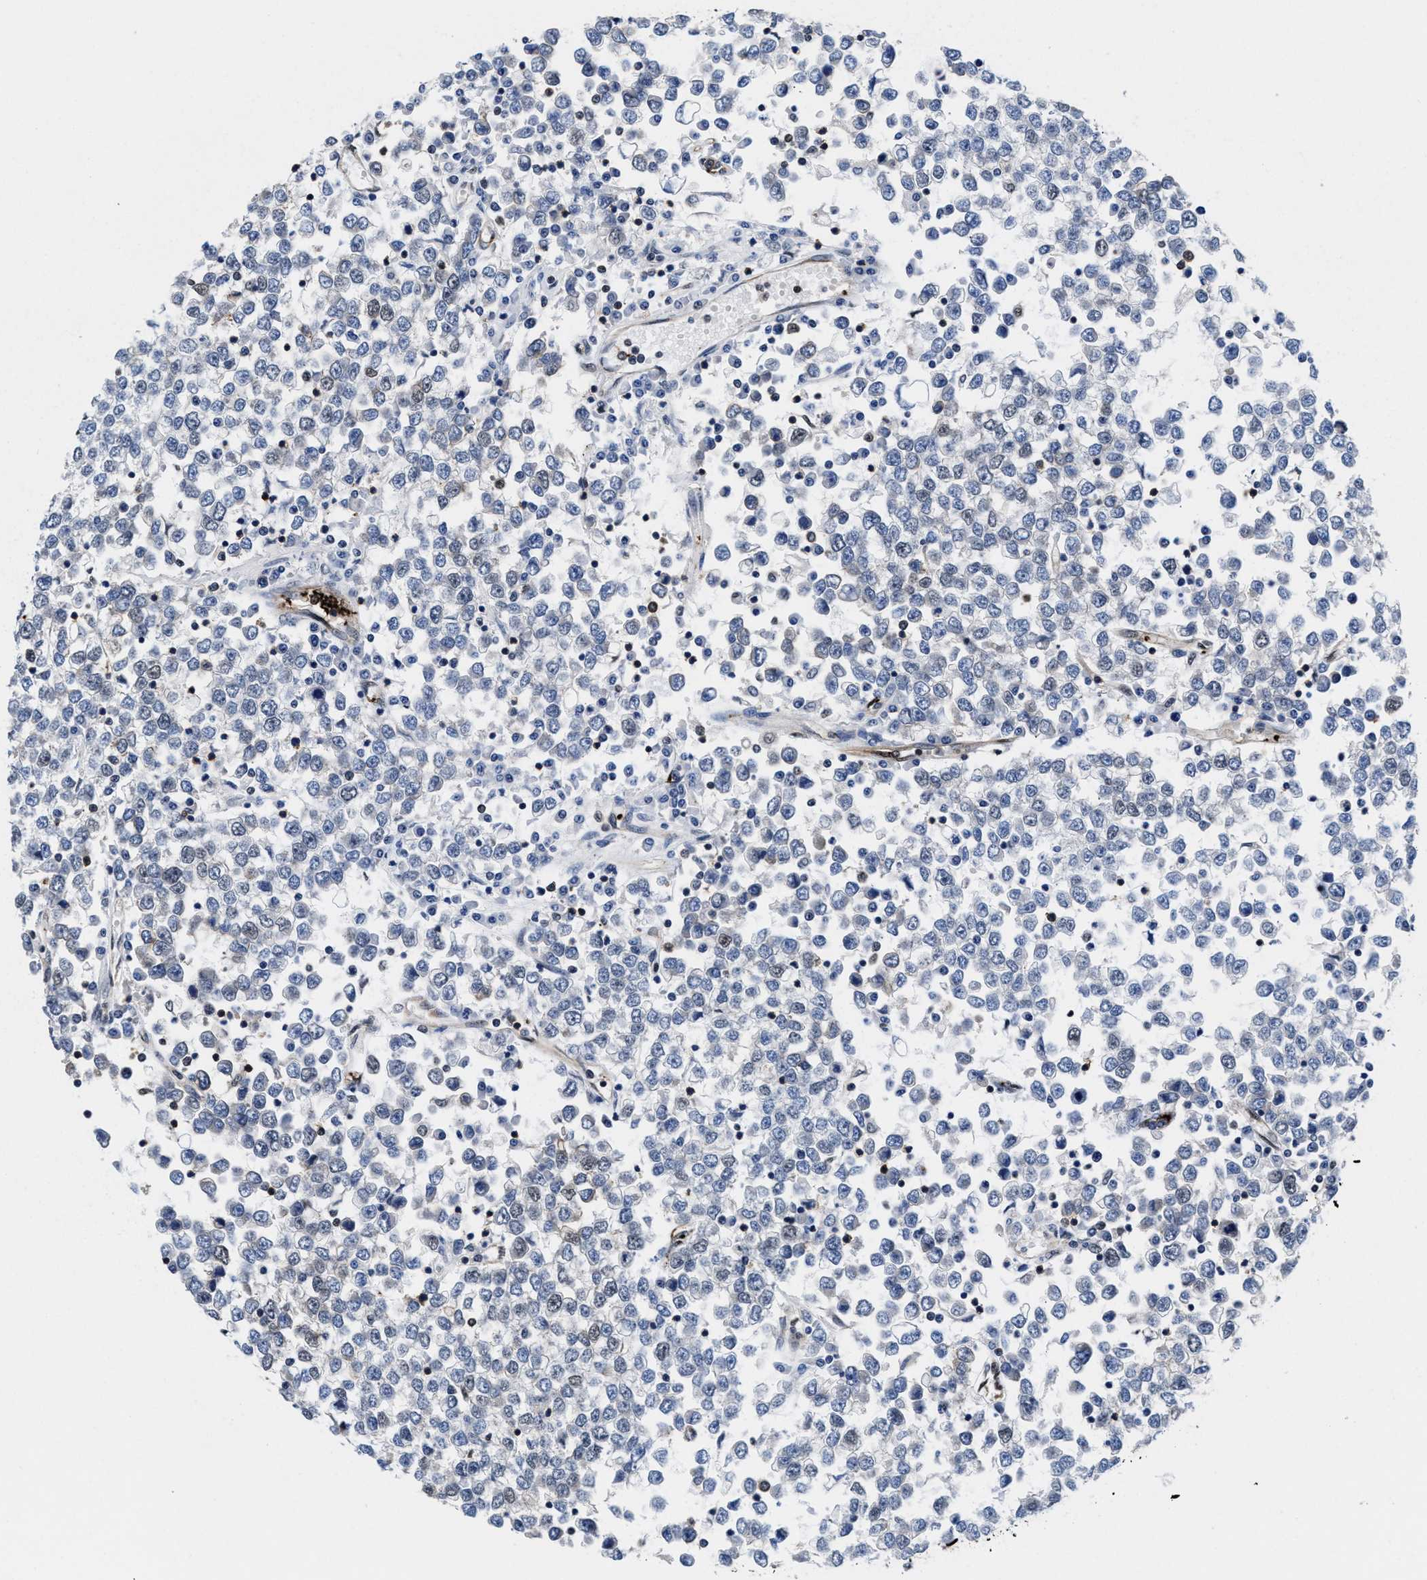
{"staining": {"intensity": "weak", "quantity": "<25%", "location": "nuclear"}, "tissue": "testis cancer", "cell_type": "Tumor cells", "image_type": "cancer", "snomed": [{"axis": "morphology", "description": "Seminoma, NOS"}, {"axis": "topography", "description": "Testis"}], "caption": "Testis cancer (seminoma) was stained to show a protein in brown. There is no significant expression in tumor cells. (DAB IHC with hematoxylin counter stain).", "gene": "ACLY", "patient": {"sex": "male", "age": 65}}